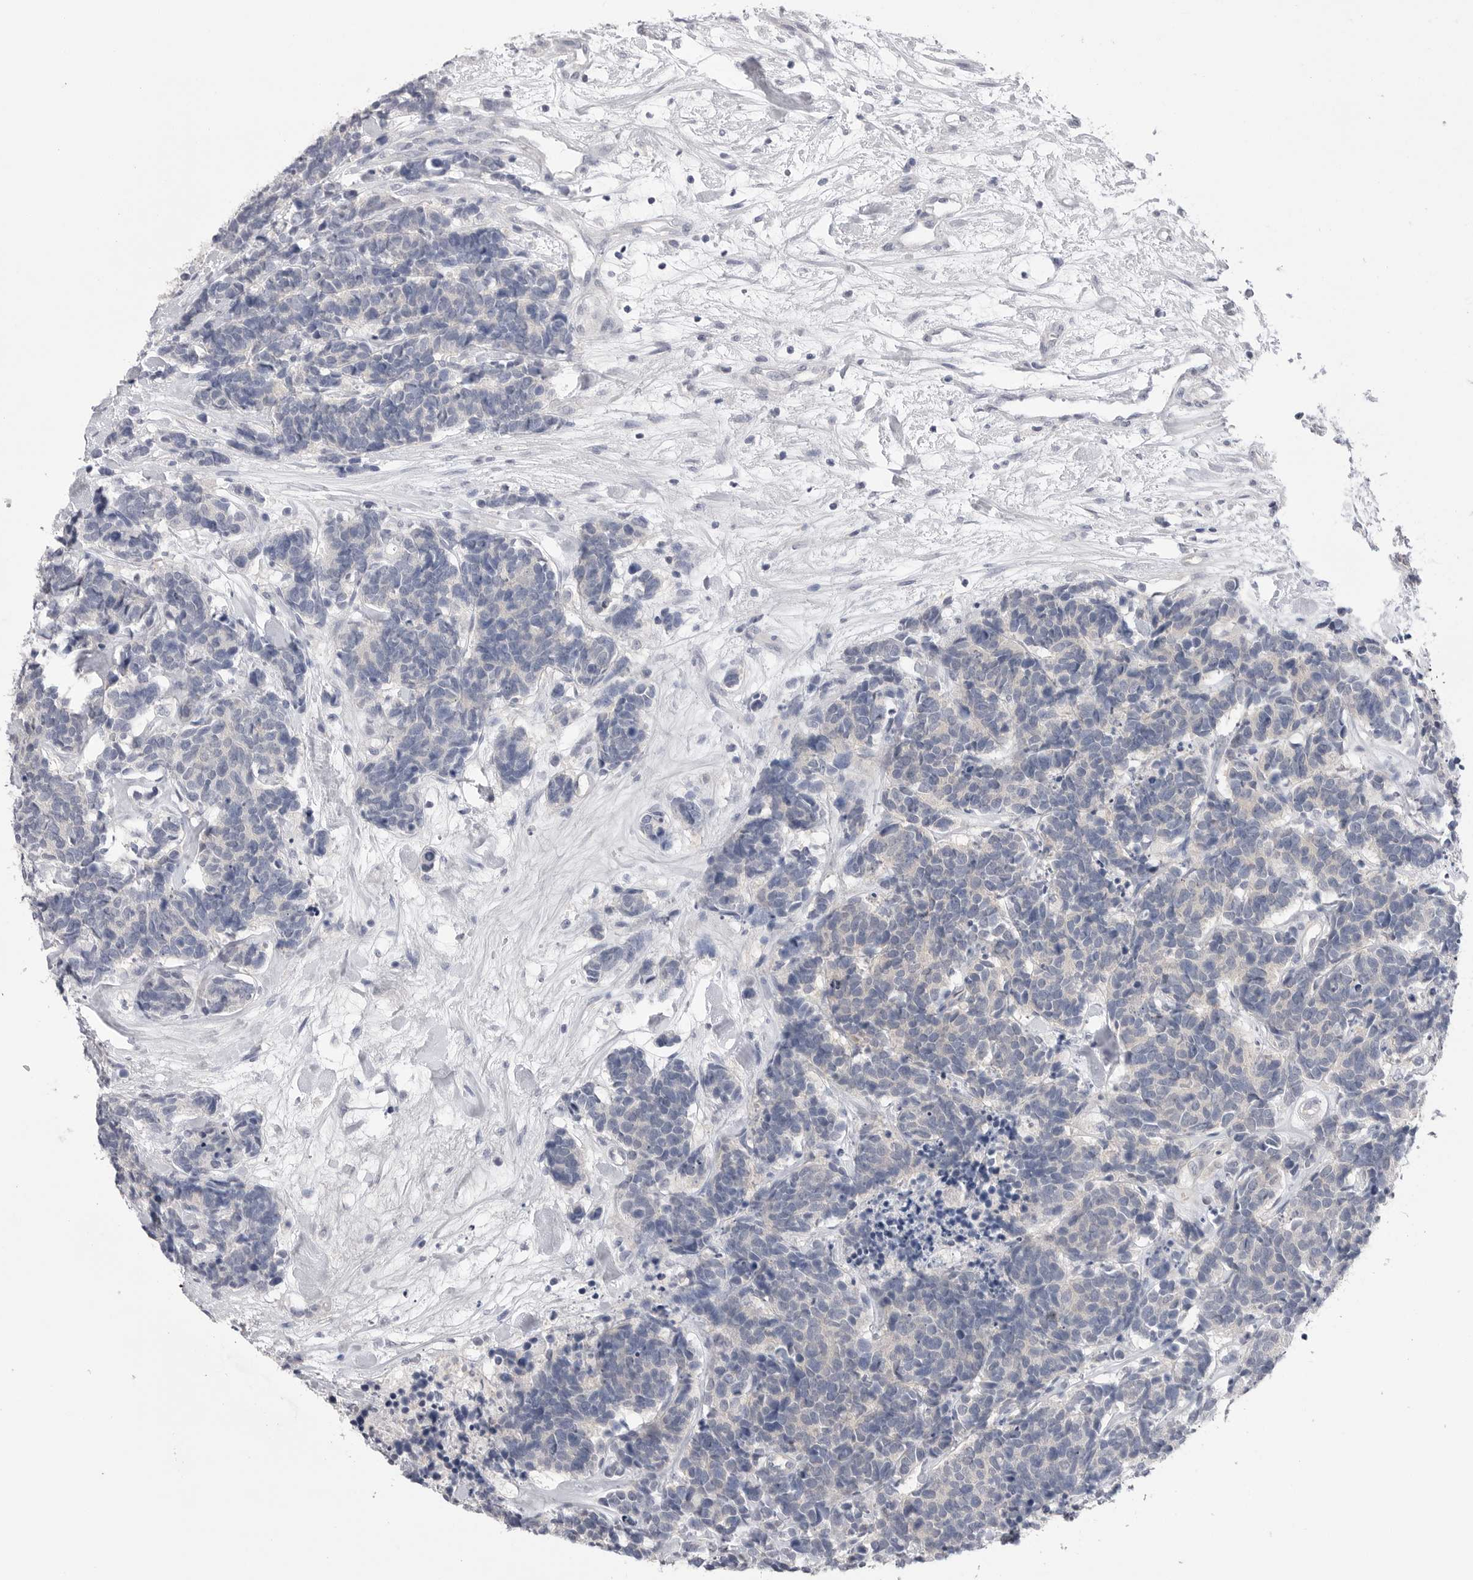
{"staining": {"intensity": "negative", "quantity": "none", "location": "none"}, "tissue": "carcinoid", "cell_type": "Tumor cells", "image_type": "cancer", "snomed": [{"axis": "morphology", "description": "Carcinoma, NOS"}, {"axis": "morphology", "description": "Carcinoid, malignant, NOS"}, {"axis": "topography", "description": "Urinary bladder"}], "caption": "This is a histopathology image of immunohistochemistry staining of carcinoid, which shows no positivity in tumor cells.", "gene": "DLGAP3", "patient": {"sex": "male", "age": 57}}